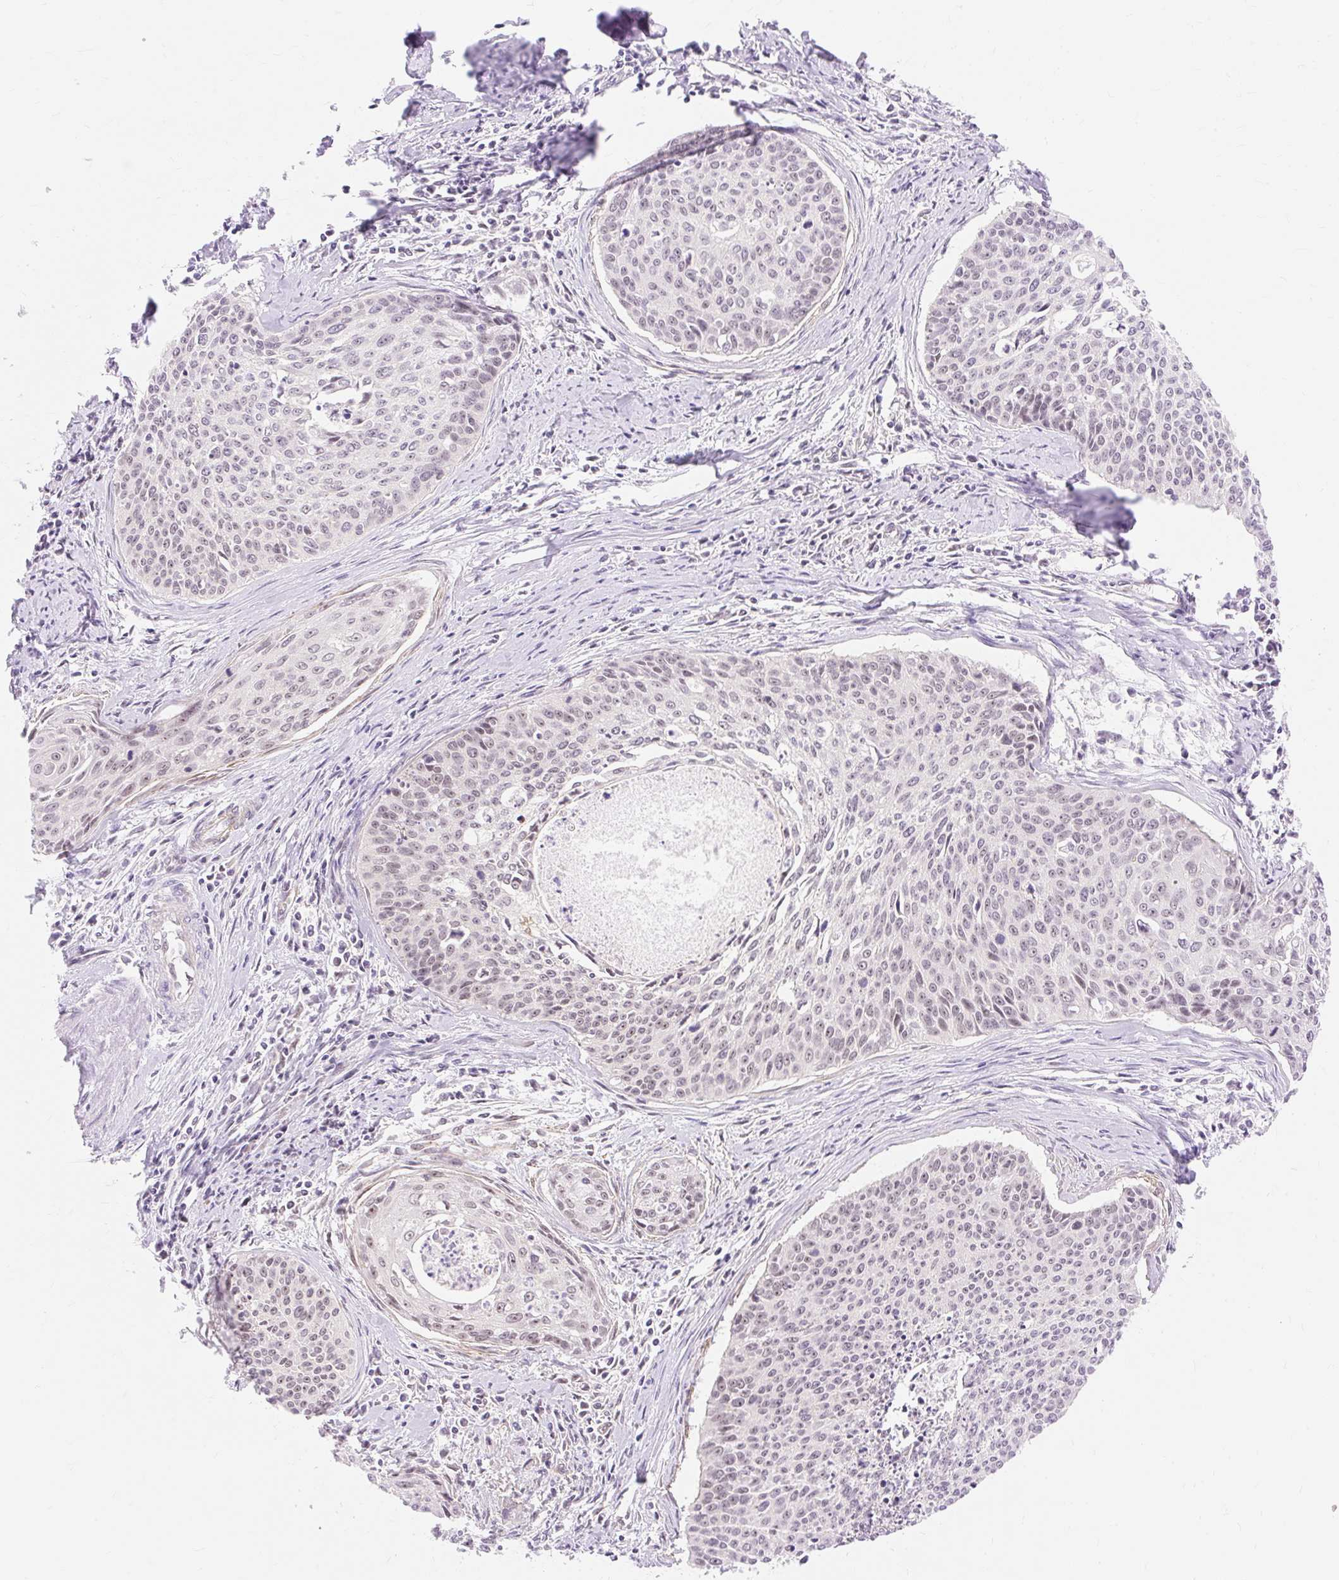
{"staining": {"intensity": "weak", "quantity": "25%-75%", "location": "nuclear"}, "tissue": "cervical cancer", "cell_type": "Tumor cells", "image_type": "cancer", "snomed": [{"axis": "morphology", "description": "Squamous cell carcinoma, NOS"}, {"axis": "topography", "description": "Cervix"}], "caption": "Tumor cells display weak nuclear staining in about 25%-75% of cells in squamous cell carcinoma (cervical). The staining is performed using DAB brown chromogen to label protein expression. The nuclei are counter-stained blue using hematoxylin.", "gene": "OBP2A", "patient": {"sex": "female", "age": 55}}